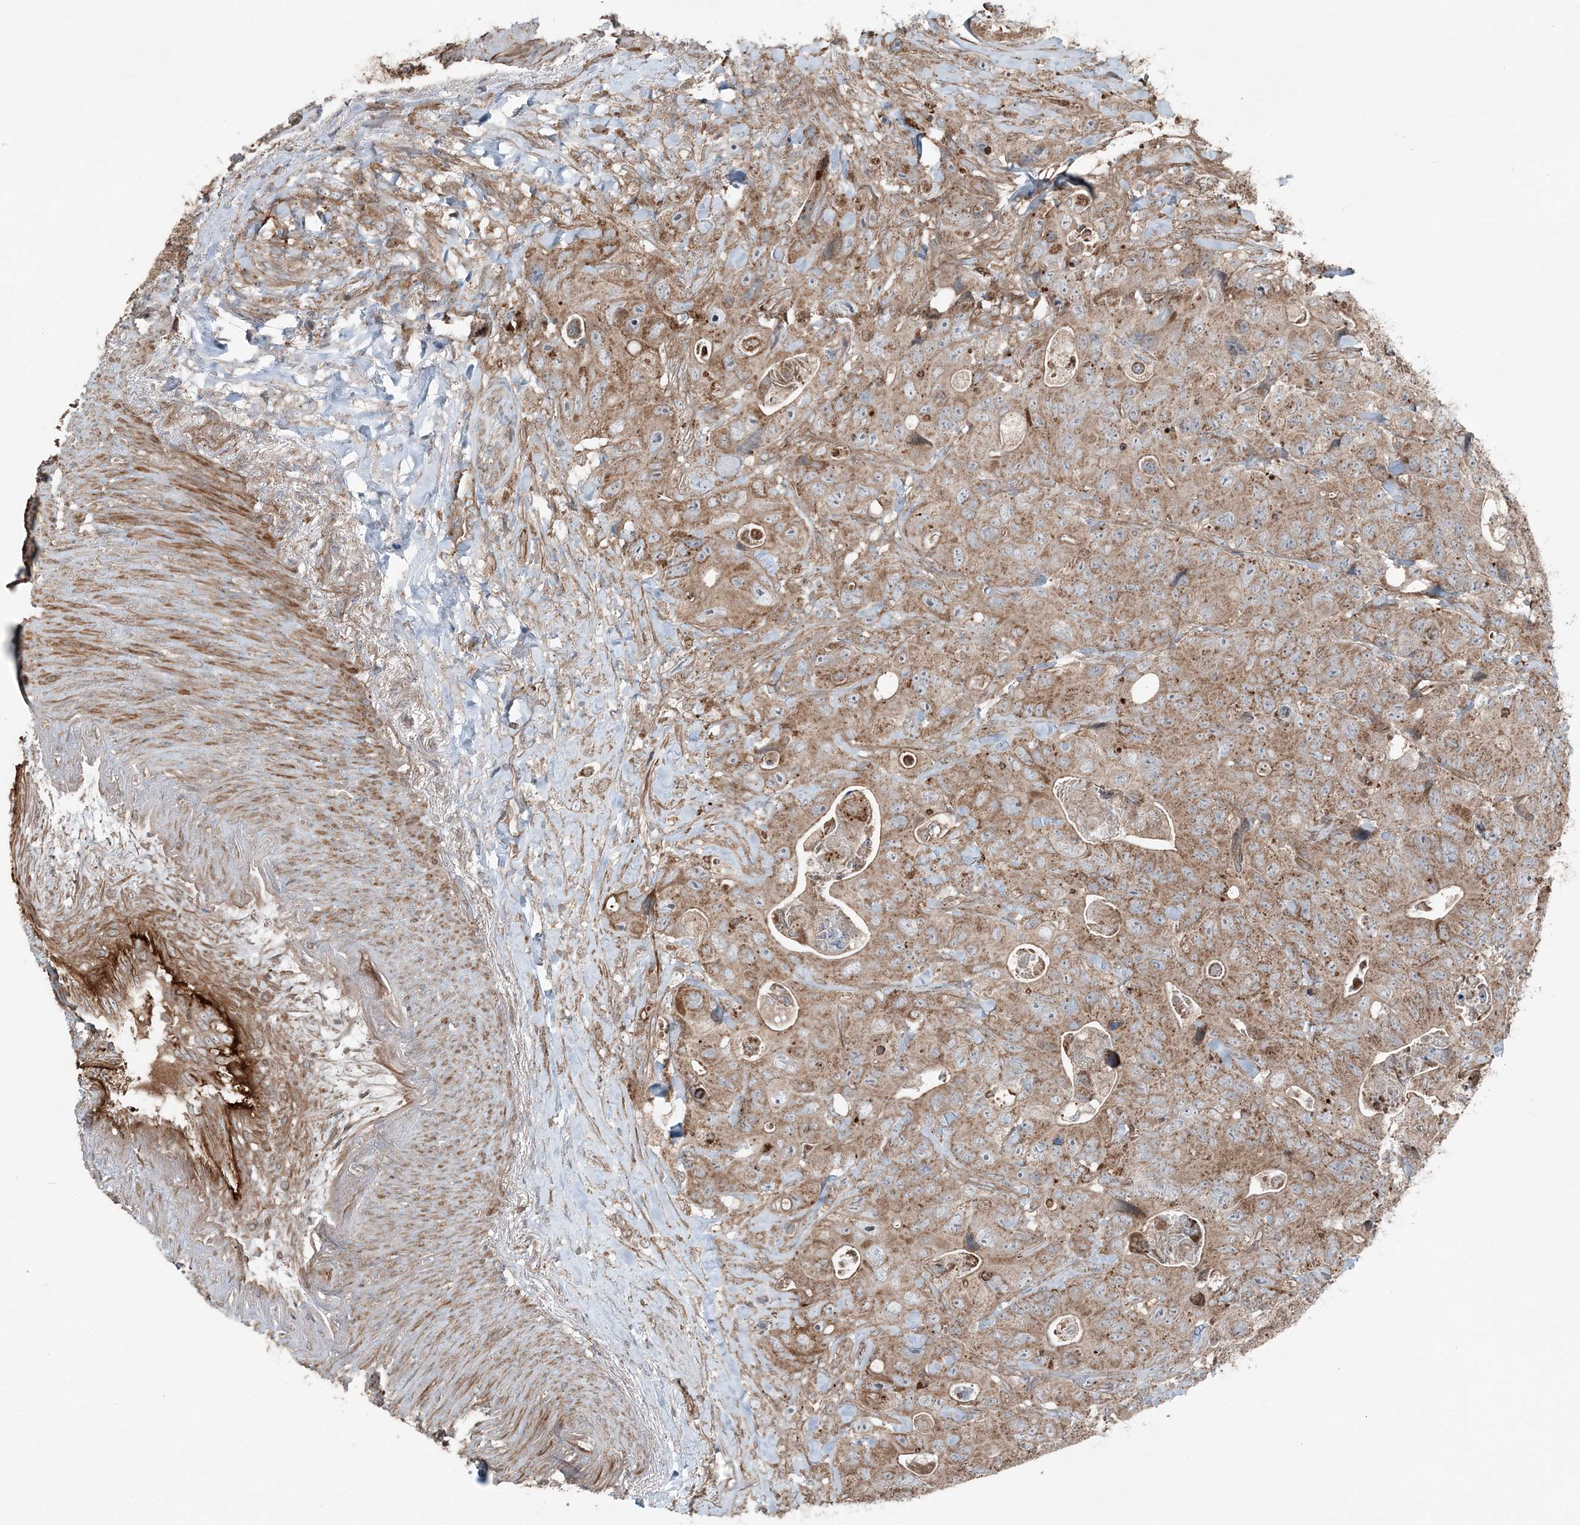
{"staining": {"intensity": "moderate", "quantity": ">75%", "location": "cytoplasmic/membranous"}, "tissue": "colorectal cancer", "cell_type": "Tumor cells", "image_type": "cancer", "snomed": [{"axis": "morphology", "description": "Adenocarcinoma, NOS"}, {"axis": "topography", "description": "Colon"}], "caption": "Protein staining reveals moderate cytoplasmic/membranous expression in approximately >75% of tumor cells in colorectal cancer.", "gene": "KY", "patient": {"sex": "female", "age": 46}}